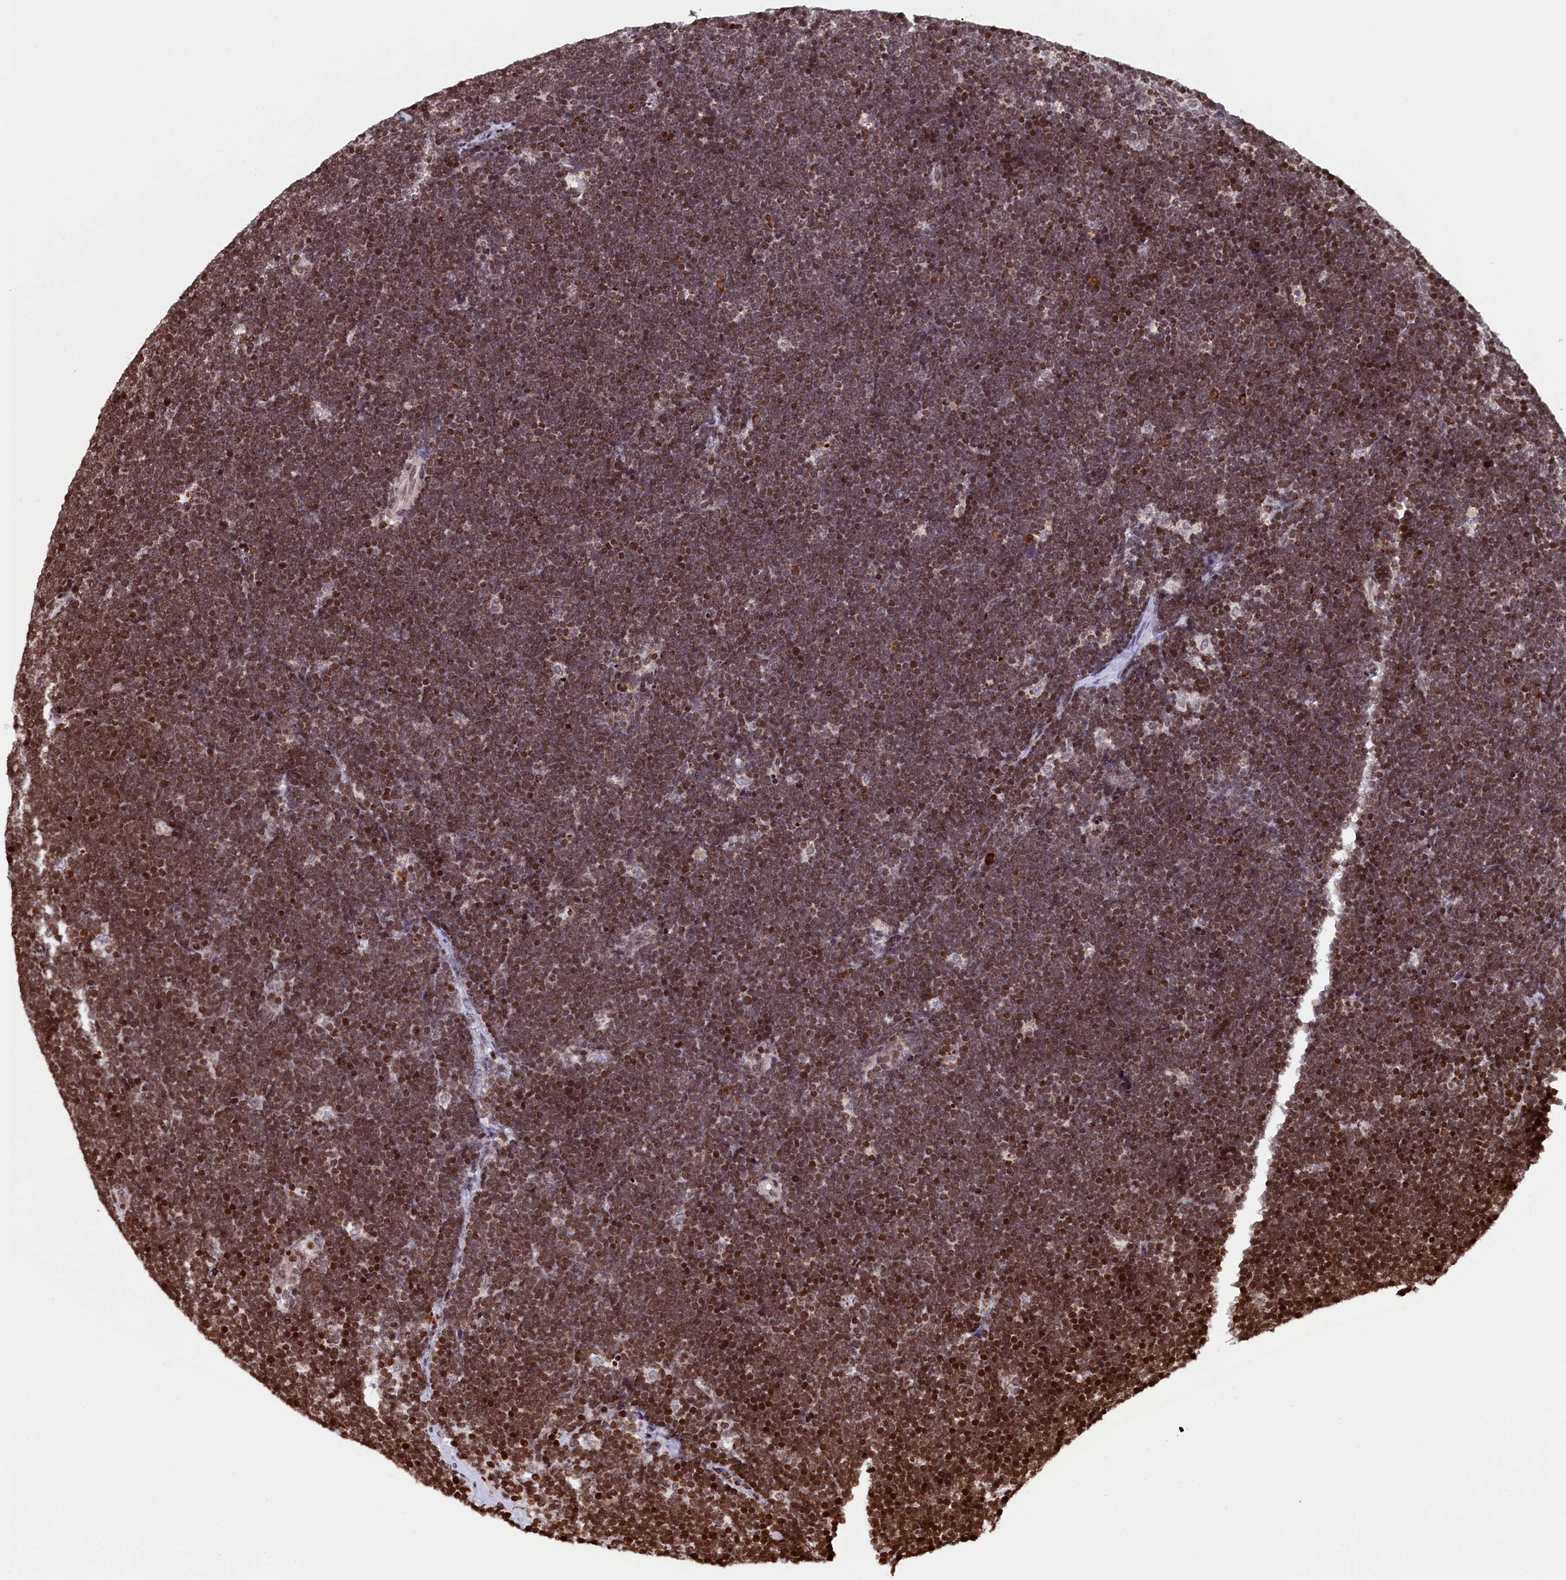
{"staining": {"intensity": "strong", "quantity": "25%-75%", "location": "nuclear"}, "tissue": "lymphoma", "cell_type": "Tumor cells", "image_type": "cancer", "snomed": [{"axis": "morphology", "description": "Malignant lymphoma, non-Hodgkin's type, High grade"}, {"axis": "topography", "description": "Lymph node"}], "caption": "High-grade malignant lymphoma, non-Hodgkin's type tissue displays strong nuclear expression in about 25%-75% of tumor cells", "gene": "TIMM29", "patient": {"sex": "male", "age": 13}}